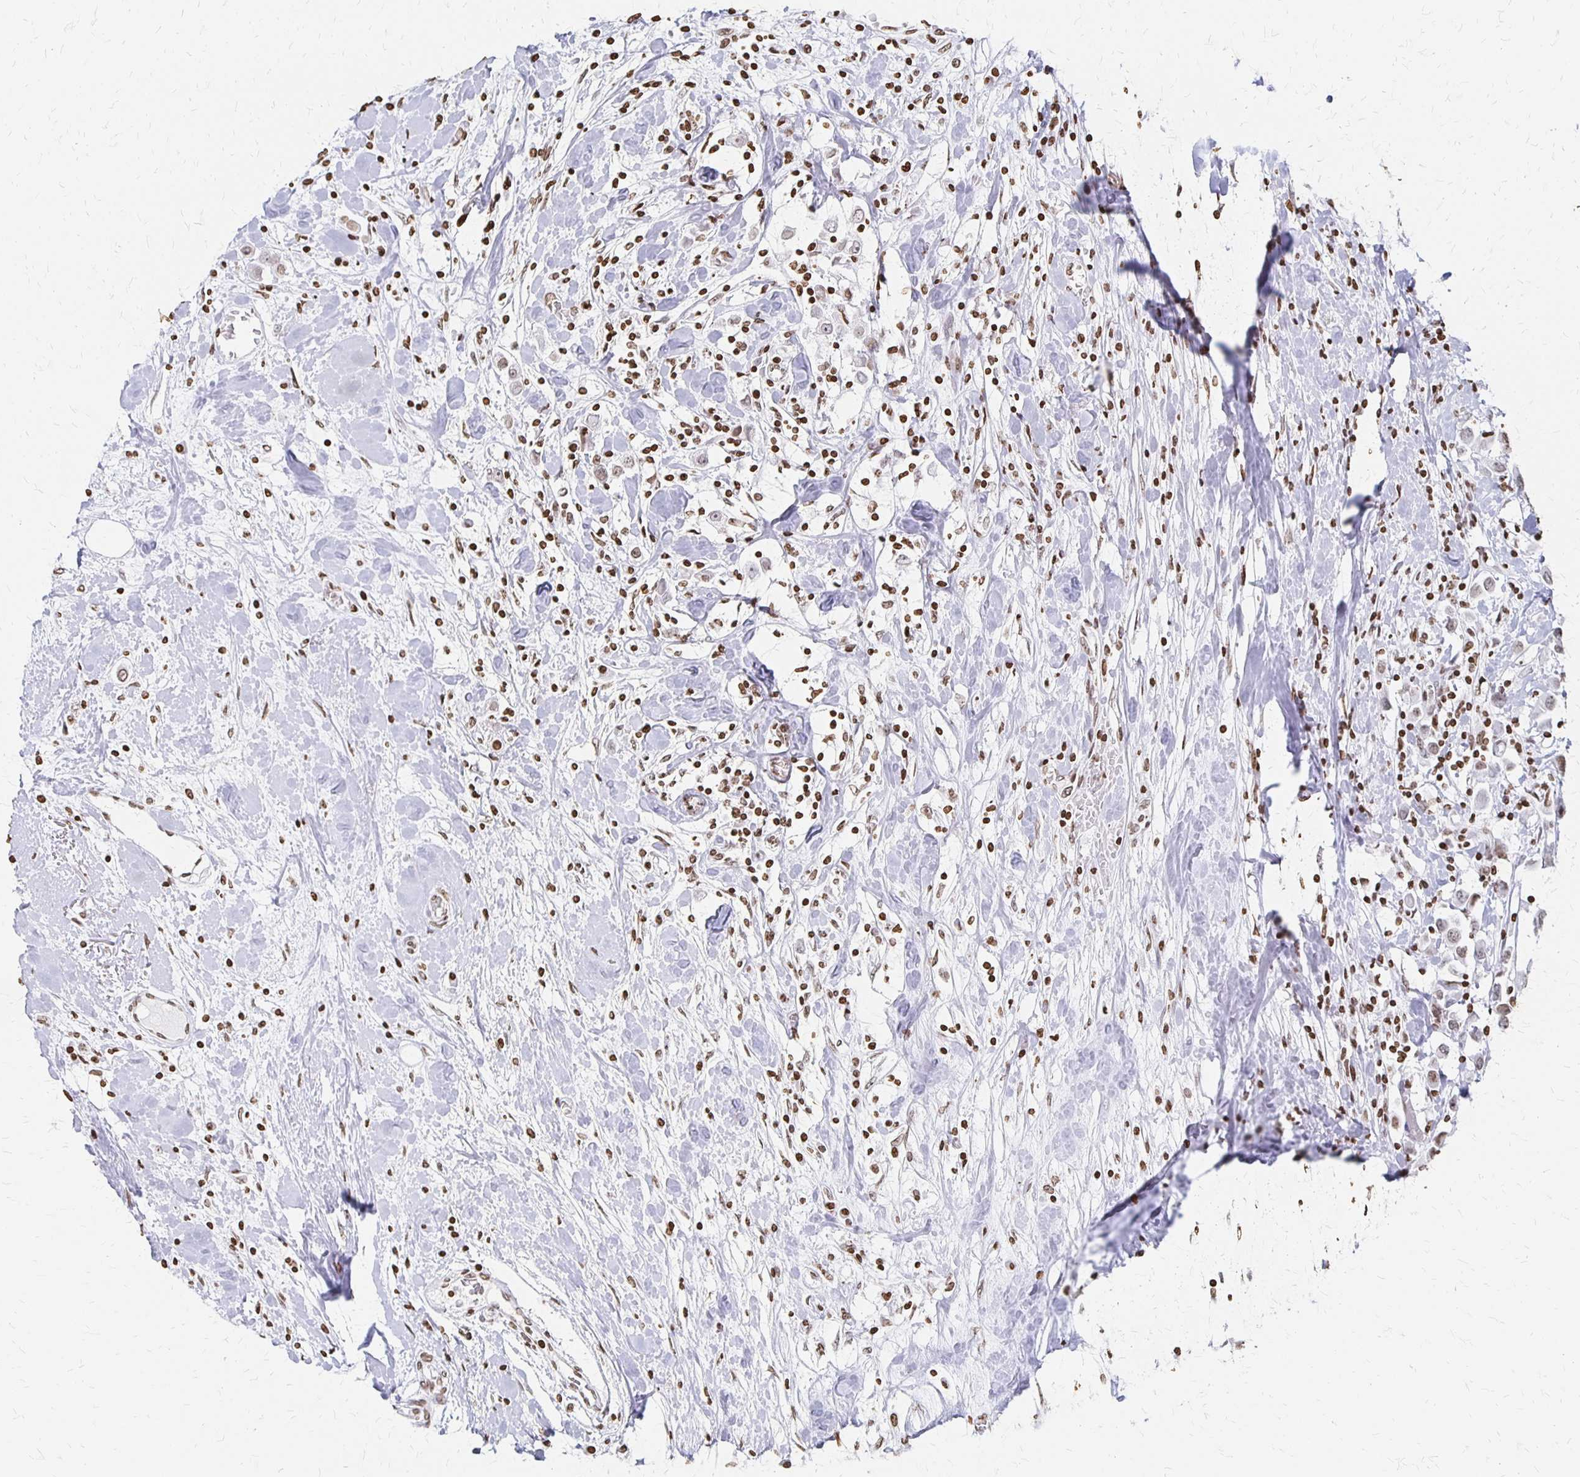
{"staining": {"intensity": "weak", "quantity": ">75%", "location": "nuclear"}, "tissue": "breast cancer", "cell_type": "Tumor cells", "image_type": "cancer", "snomed": [{"axis": "morphology", "description": "Duct carcinoma"}, {"axis": "topography", "description": "Breast"}], "caption": "Breast infiltrating ductal carcinoma stained with immunohistochemistry (IHC) displays weak nuclear positivity in approximately >75% of tumor cells. (DAB IHC, brown staining for protein, blue staining for nuclei).", "gene": "ZNF280C", "patient": {"sex": "female", "age": 61}}